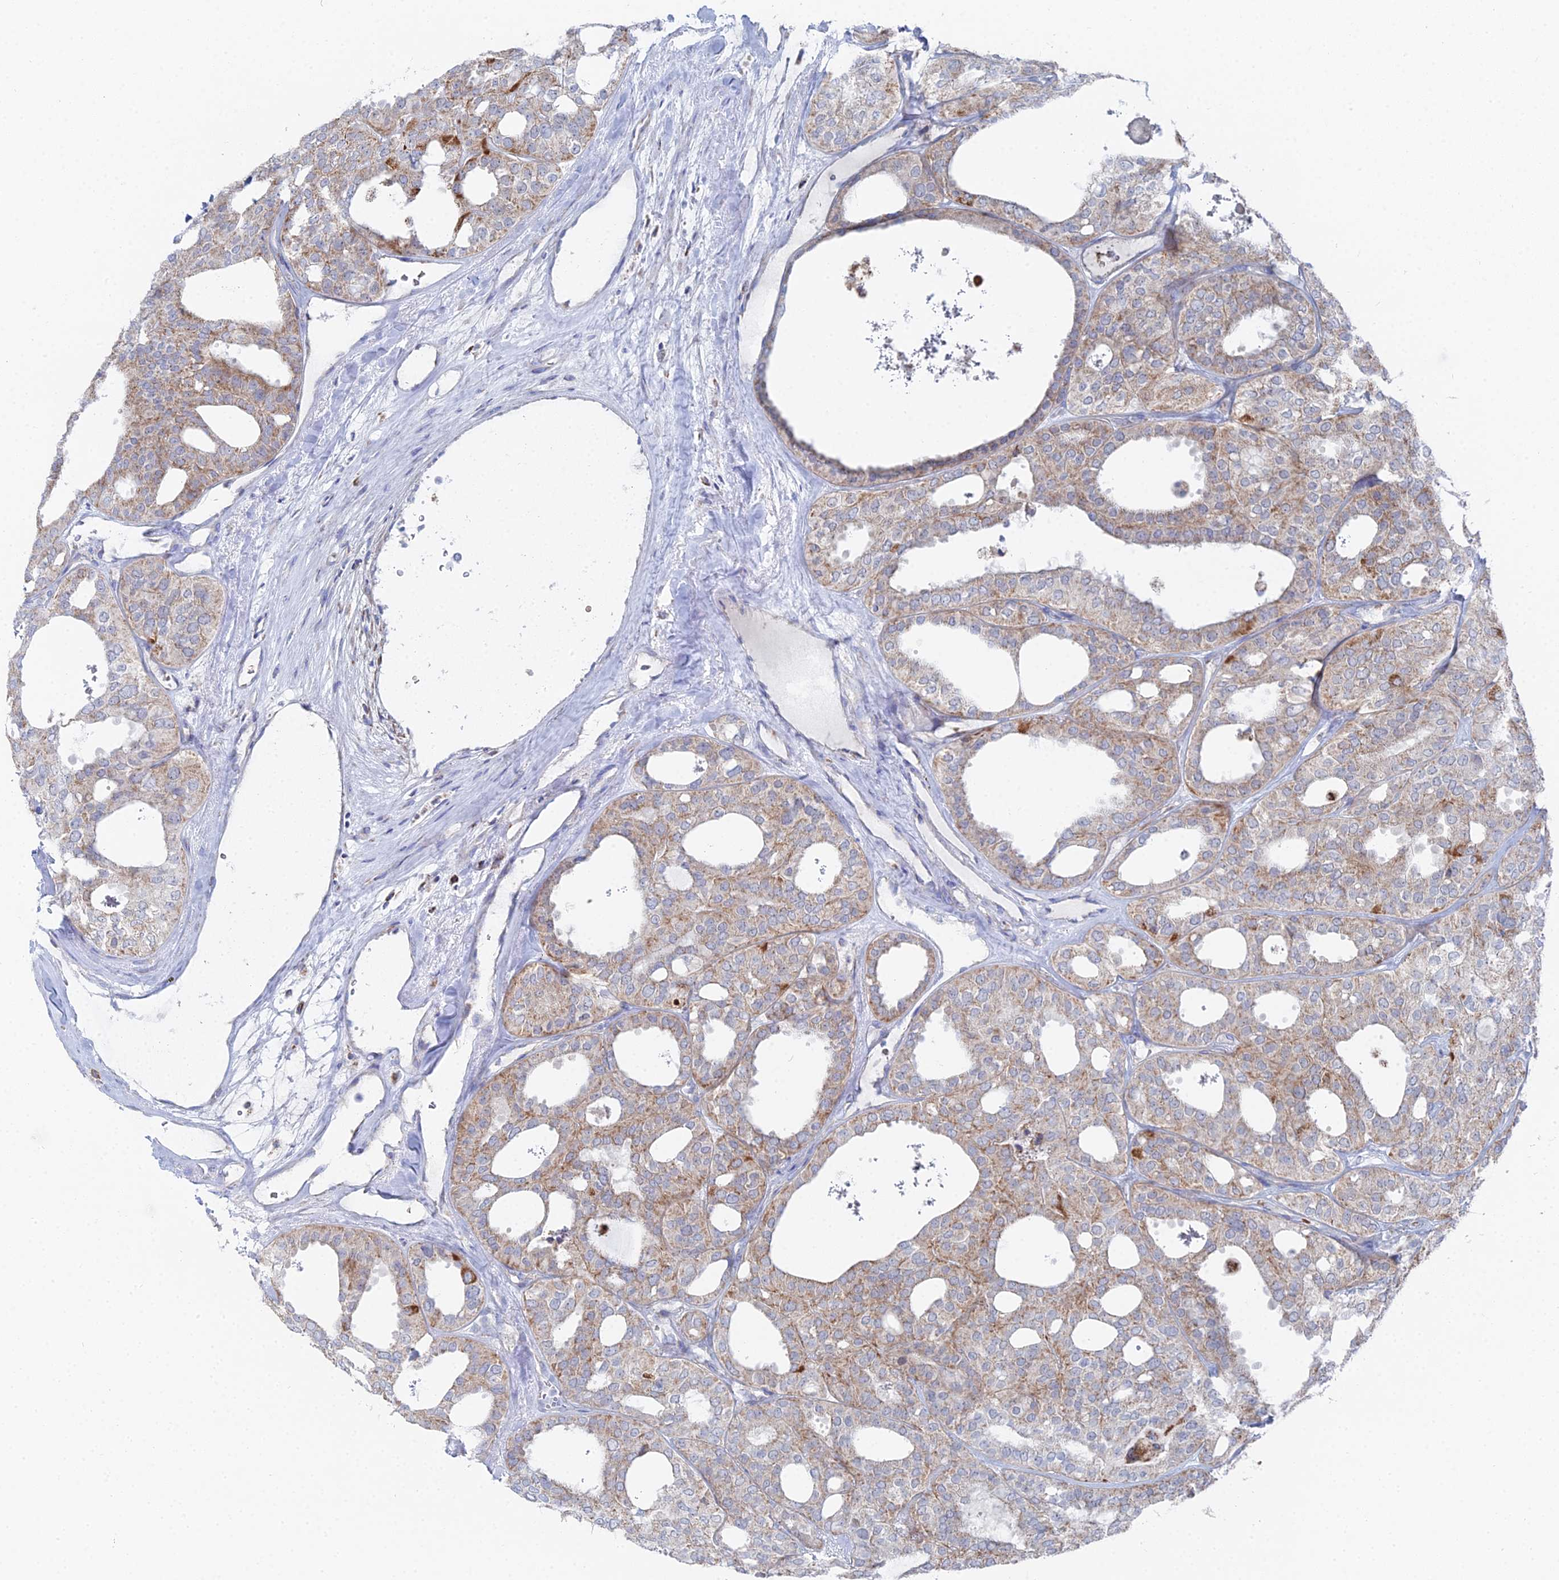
{"staining": {"intensity": "moderate", "quantity": "25%-75%", "location": "cytoplasmic/membranous"}, "tissue": "thyroid cancer", "cell_type": "Tumor cells", "image_type": "cancer", "snomed": [{"axis": "morphology", "description": "Follicular adenoma carcinoma, NOS"}, {"axis": "topography", "description": "Thyroid gland"}], "caption": "This image shows immunohistochemistry (IHC) staining of human thyroid cancer (follicular adenoma carcinoma), with medium moderate cytoplasmic/membranous expression in approximately 25%-75% of tumor cells.", "gene": "MPC1", "patient": {"sex": "male", "age": 75}}